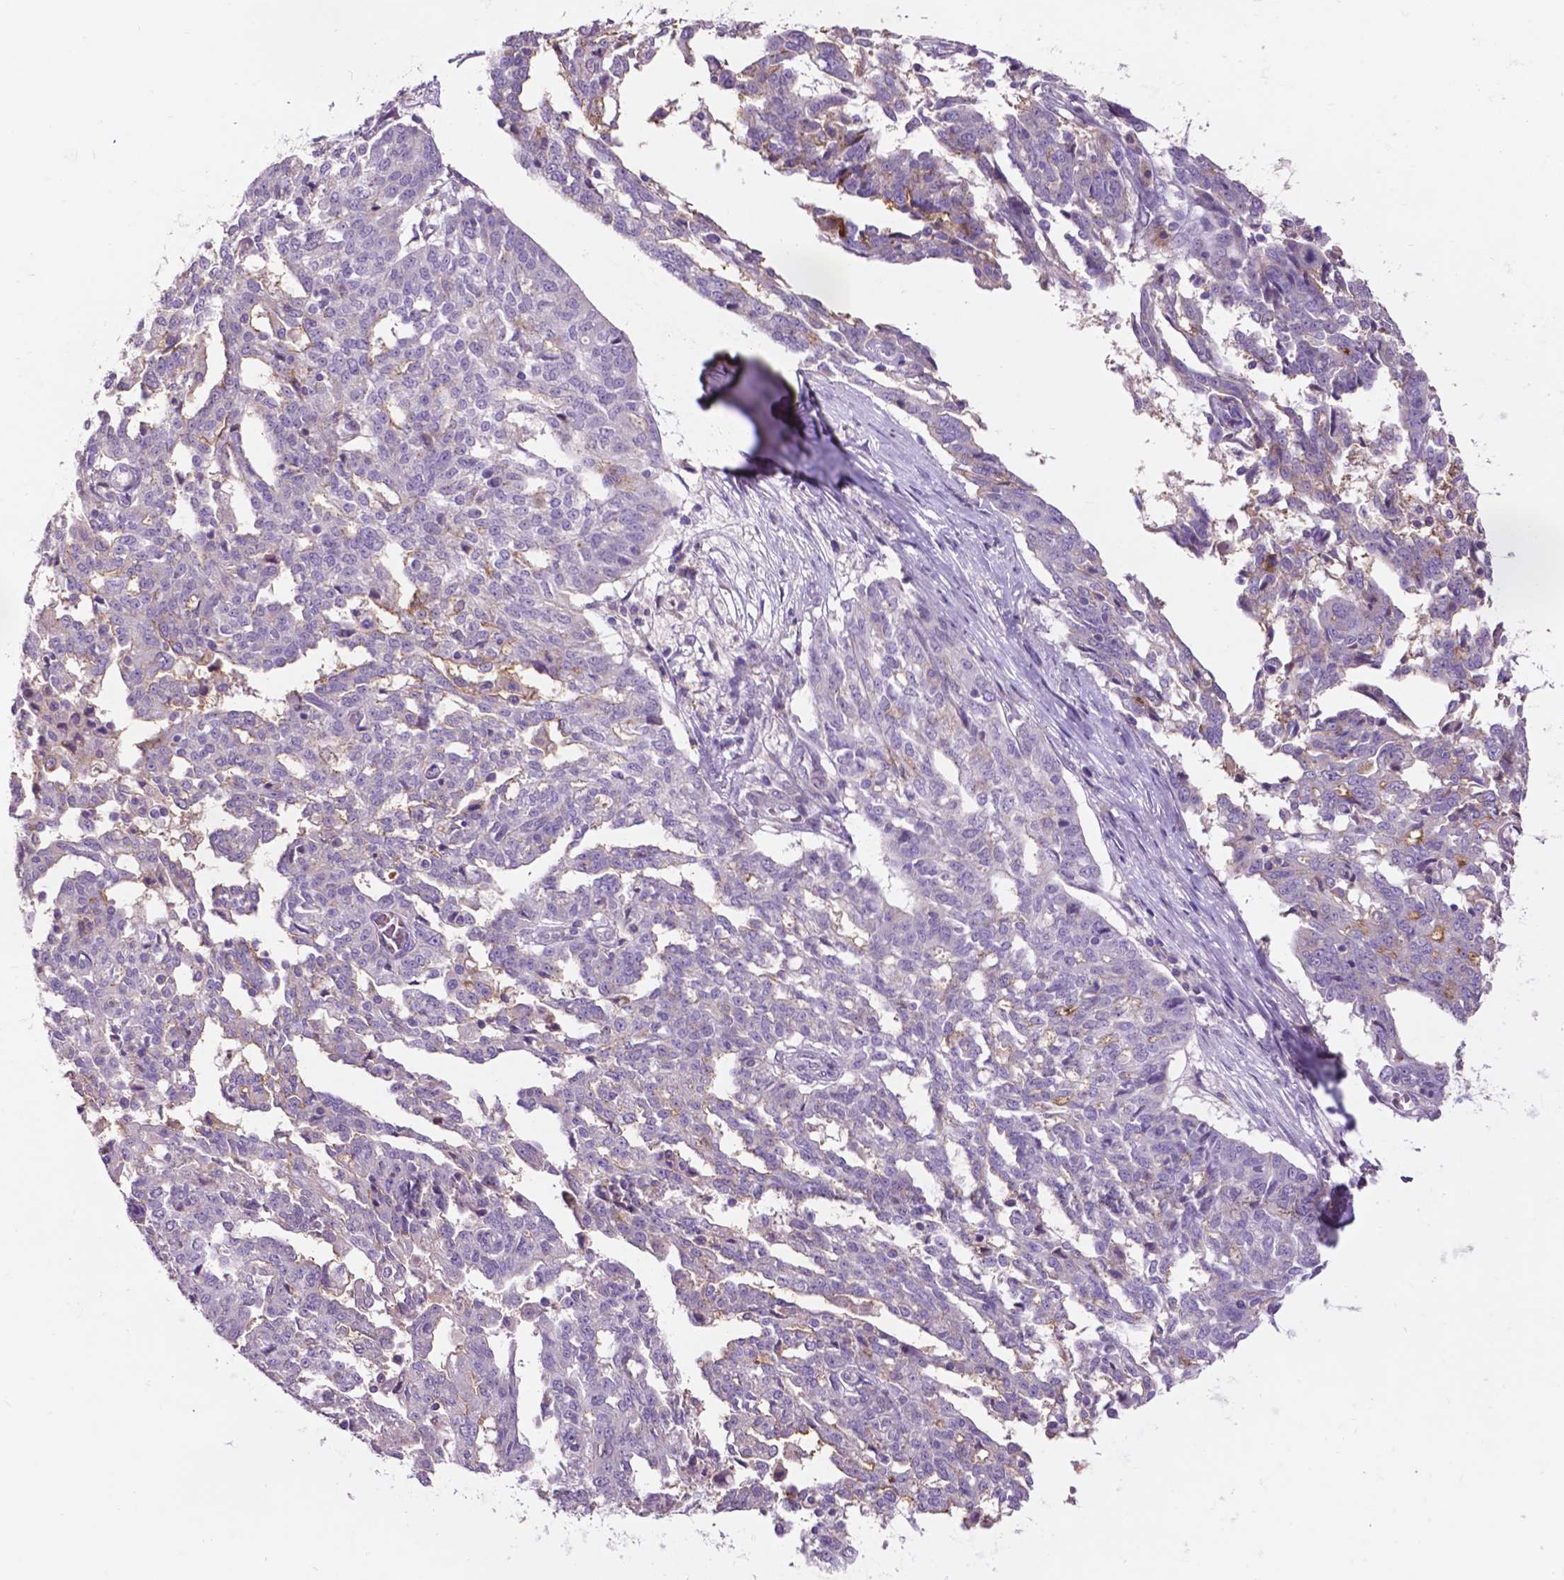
{"staining": {"intensity": "moderate", "quantity": "<25%", "location": "cytoplasmic/membranous"}, "tissue": "ovarian cancer", "cell_type": "Tumor cells", "image_type": "cancer", "snomed": [{"axis": "morphology", "description": "Cystadenocarcinoma, serous, NOS"}, {"axis": "topography", "description": "Ovary"}], "caption": "Protein expression analysis of human ovarian cancer reveals moderate cytoplasmic/membranous expression in about <25% of tumor cells.", "gene": "PLSCR1", "patient": {"sex": "female", "age": 67}}